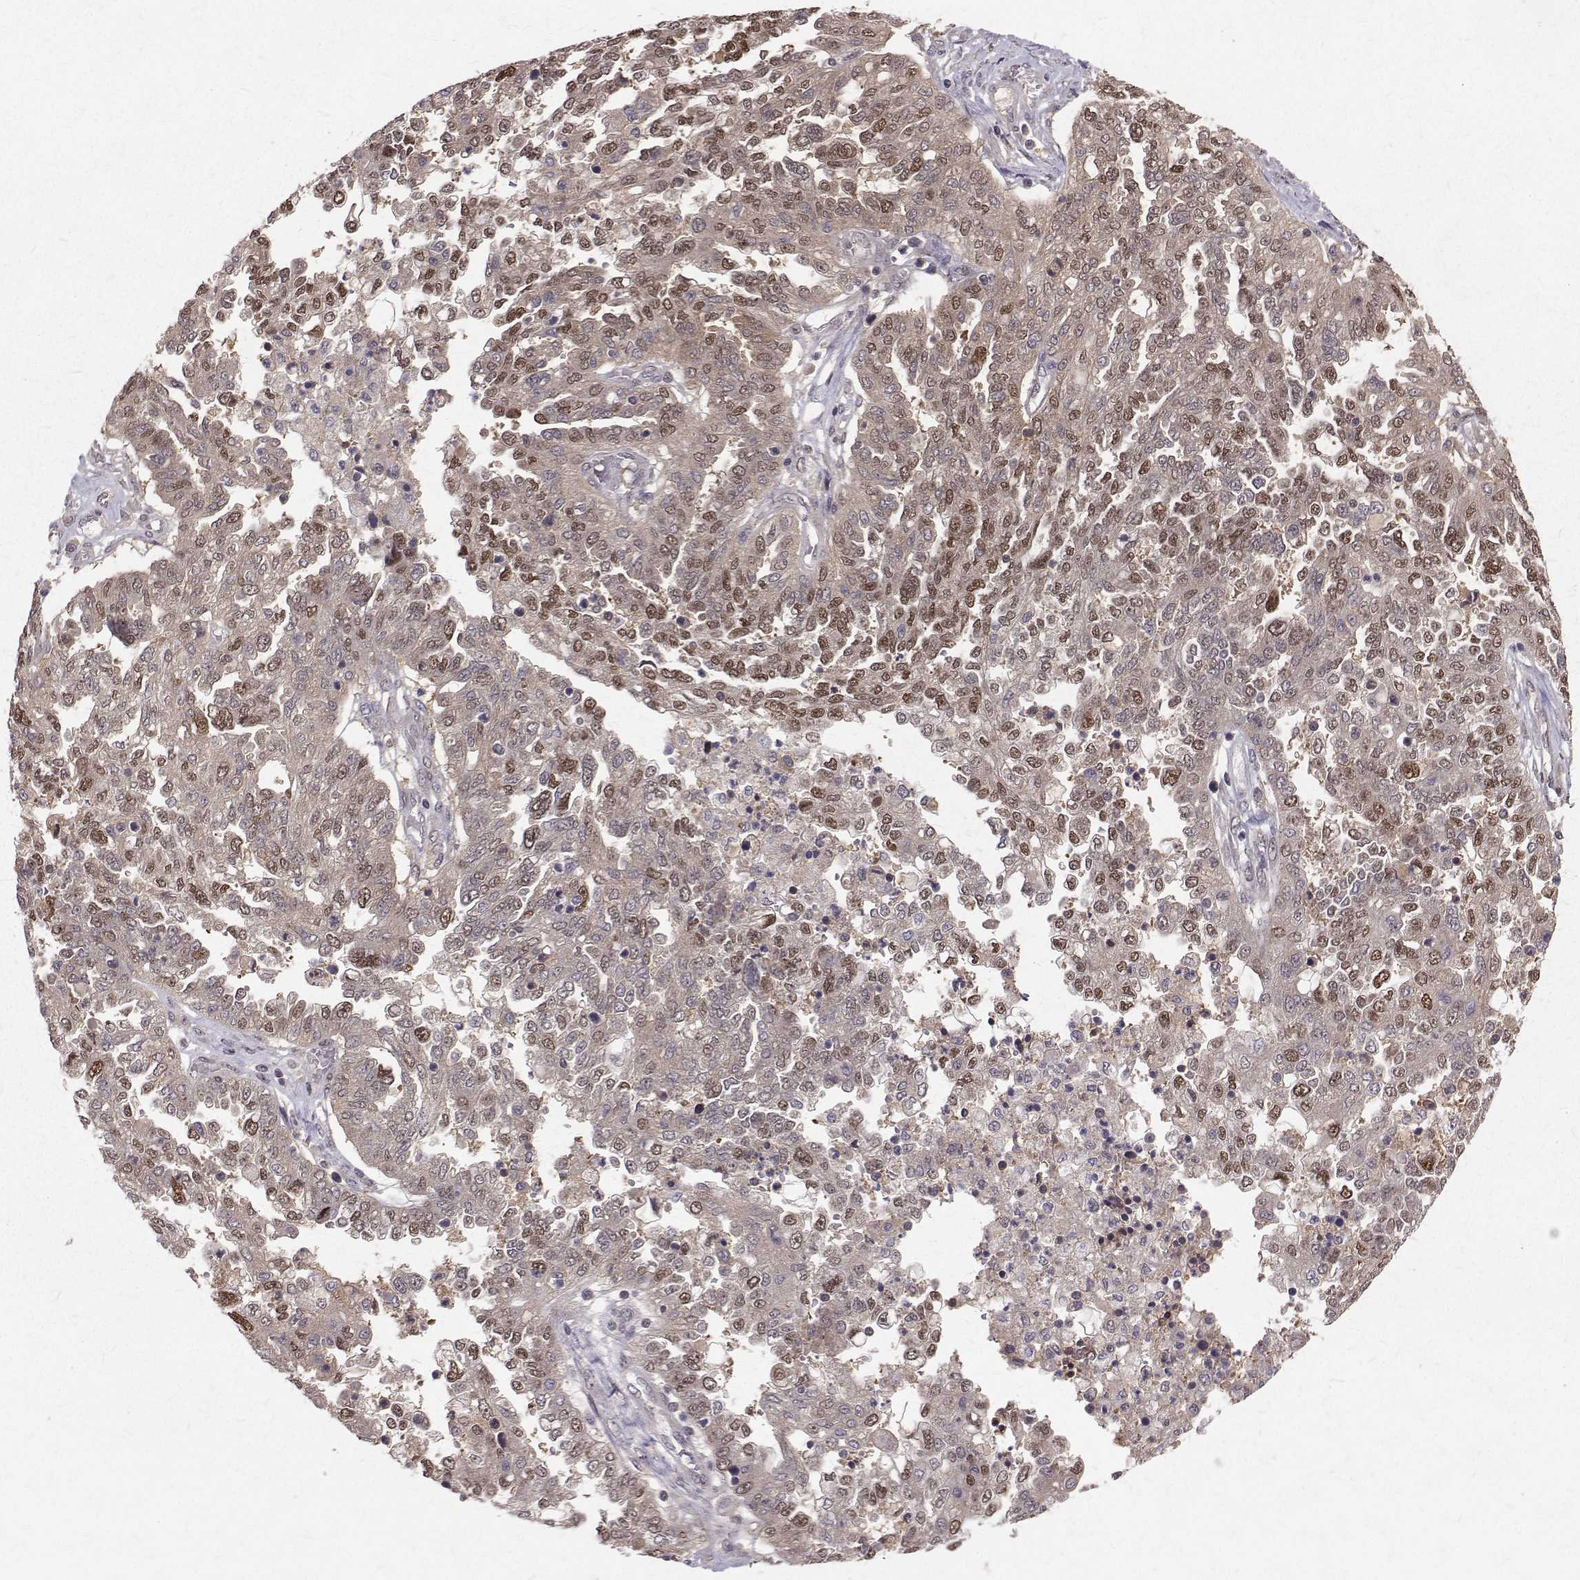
{"staining": {"intensity": "moderate", "quantity": ">75%", "location": "cytoplasmic/membranous,nuclear"}, "tissue": "ovarian cancer", "cell_type": "Tumor cells", "image_type": "cancer", "snomed": [{"axis": "morphology", "description": "Cystadenocarcinoma, serous, NOS"}, {"axis": "topography", "description": "Ovary"}], "caption": "The histopathology image shows staining of ovarian cancer, revealing moderate cytoplasmic/membranous and nuclear protein expression (brown color) within tumor cells.", "gene": "NIF3L1", "patient": {"sex": "female", "age": 67}}